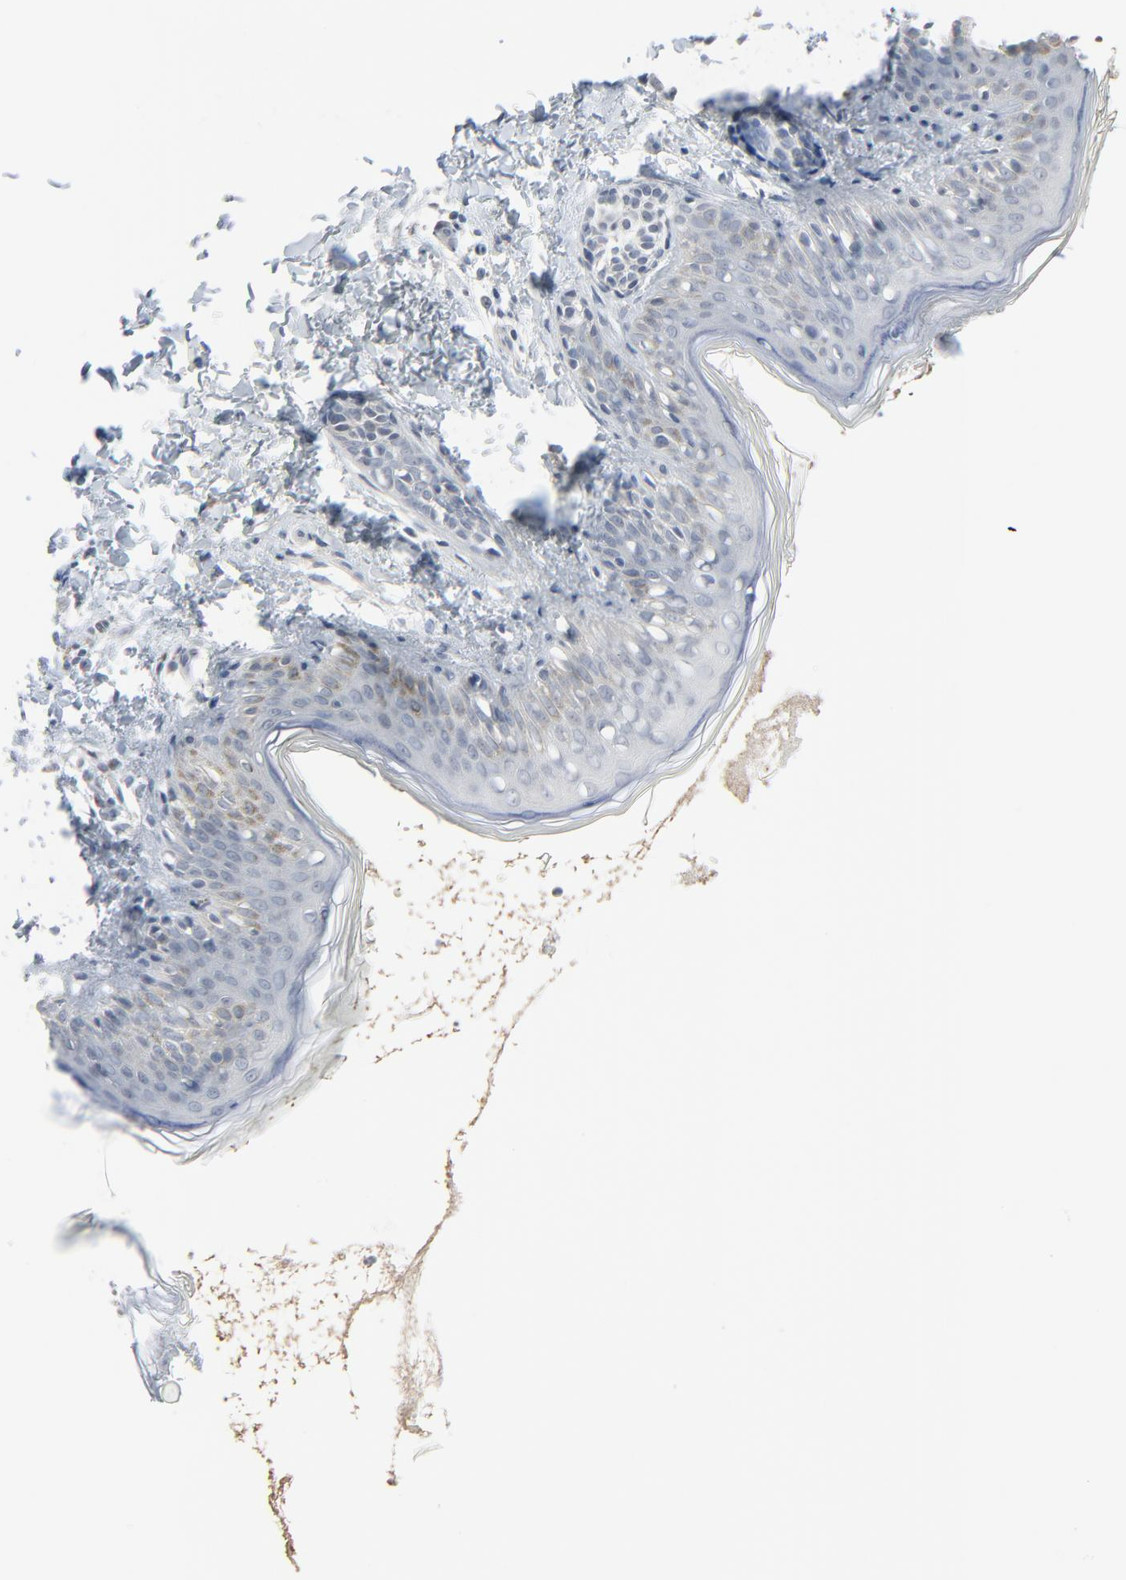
{"staining": {"intensity": "negative", "quantity": "none", "location": "none"}, "tissue": "skin", "cell_type": "Fibroblasts", "image_type": "normal", "snomed": [{"axis": "morphology", "description": "Normal tissue, NOS"}, {"axis": "topography", "description": "Skin"}], "caption": "This is an IHC image of unremarkable human skin. There is no staining in fibroblasts.", "gene": "SAGE1", "patient": {"sex": "female", "age": 4}}